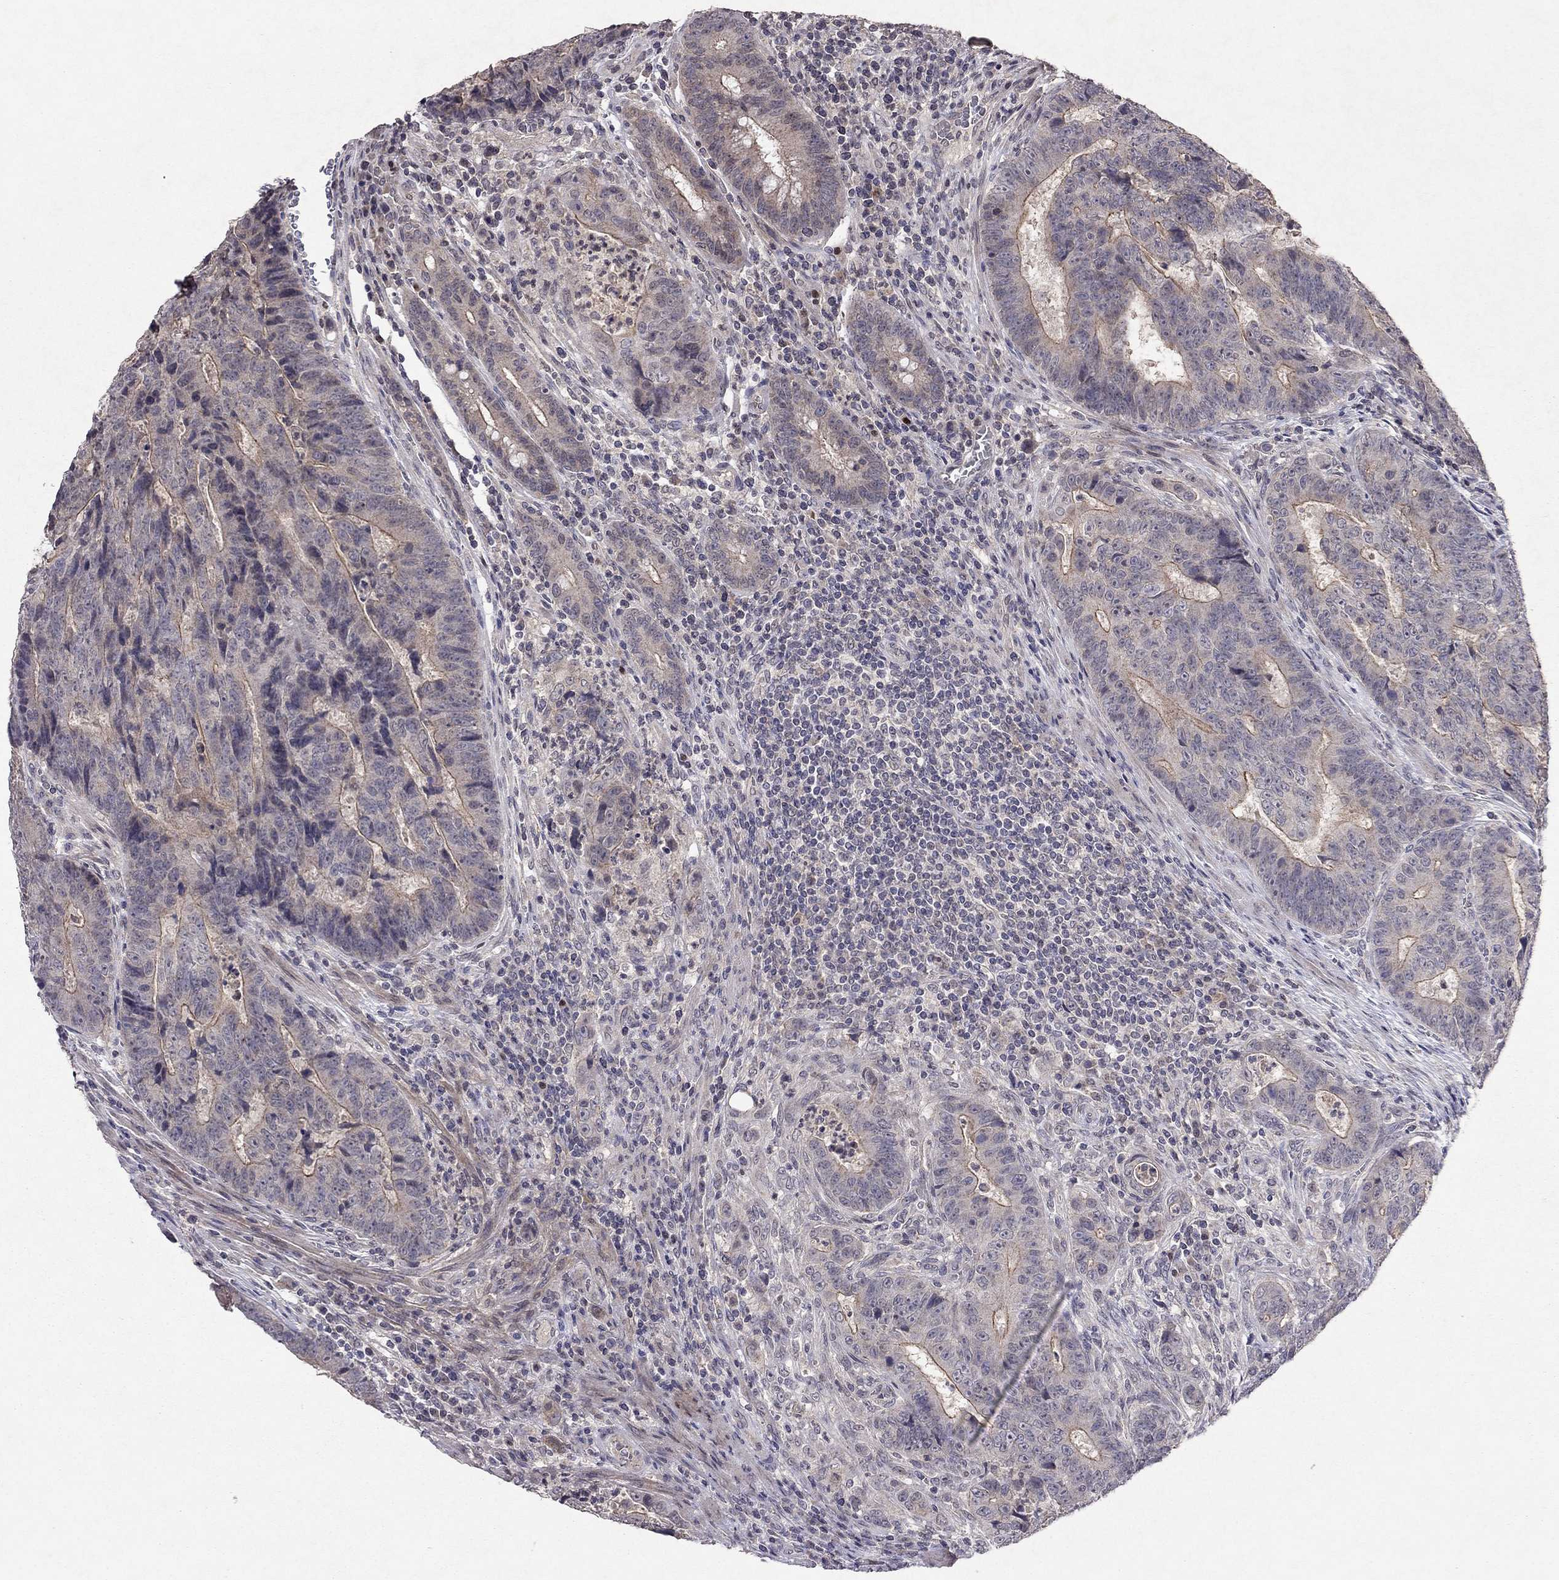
{"staining": {"intensity": "moderate", "quantity": "<25%", "location": "cytoplasmic/membranous"}, "tissue": "colorectal cancer", "cell_type": "Tumor cells", "image_type": "cancer", "snomed": [{"axis": "morphology", "description": "Adenocarcinoma, NOS"}, {"axis": "topography", "description": "Colon"}], "caption": "Tumor cells exhibit low levels of moderate cytoplasmic/membranous staining in about <25% of cells in colorectal cancer. (Brightfield microscopy of DAB IHC at high magnification).", "gene": "ESR2", "patient": {"sex": "female", "age": 48}}